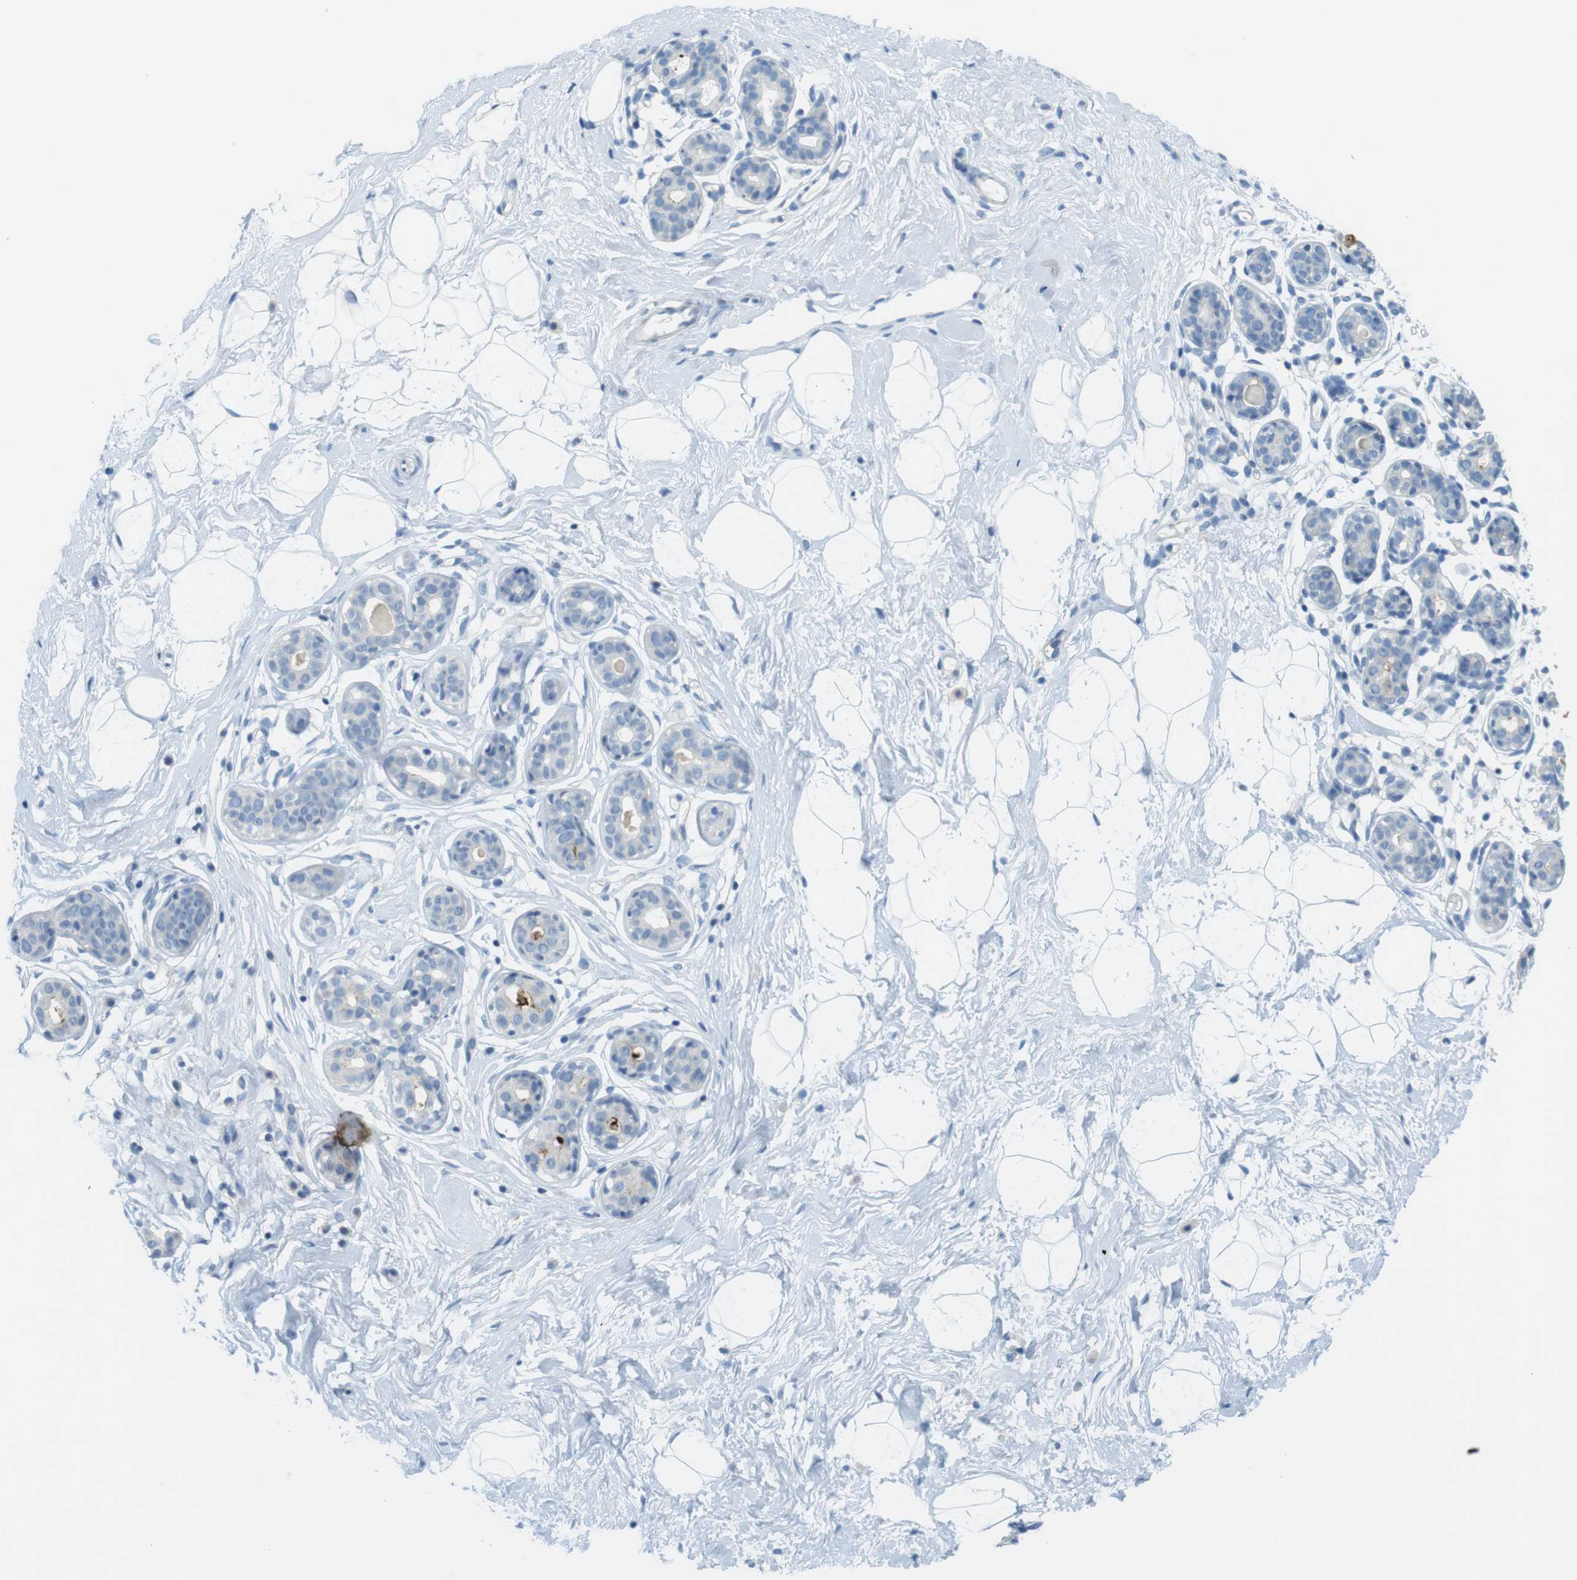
{"staining": {"intensity": "negative", "quantity": "none", "location": "none"}, "tissue": "breast", "cell_type": "Adipocytes", "image_type": "normal", "snomed": [{"axis": "morphology", "description": "Normal tissue, NOS"}, {"axis": "topography", "description": "Breast"}], "caption": "This is an immunohistochemistry (IHC) photomicrograph of unremarkable breast. There is no staining in adipocytes.", "gene": "MUC5B", "patient": {"sex": "female", "age": 23}}